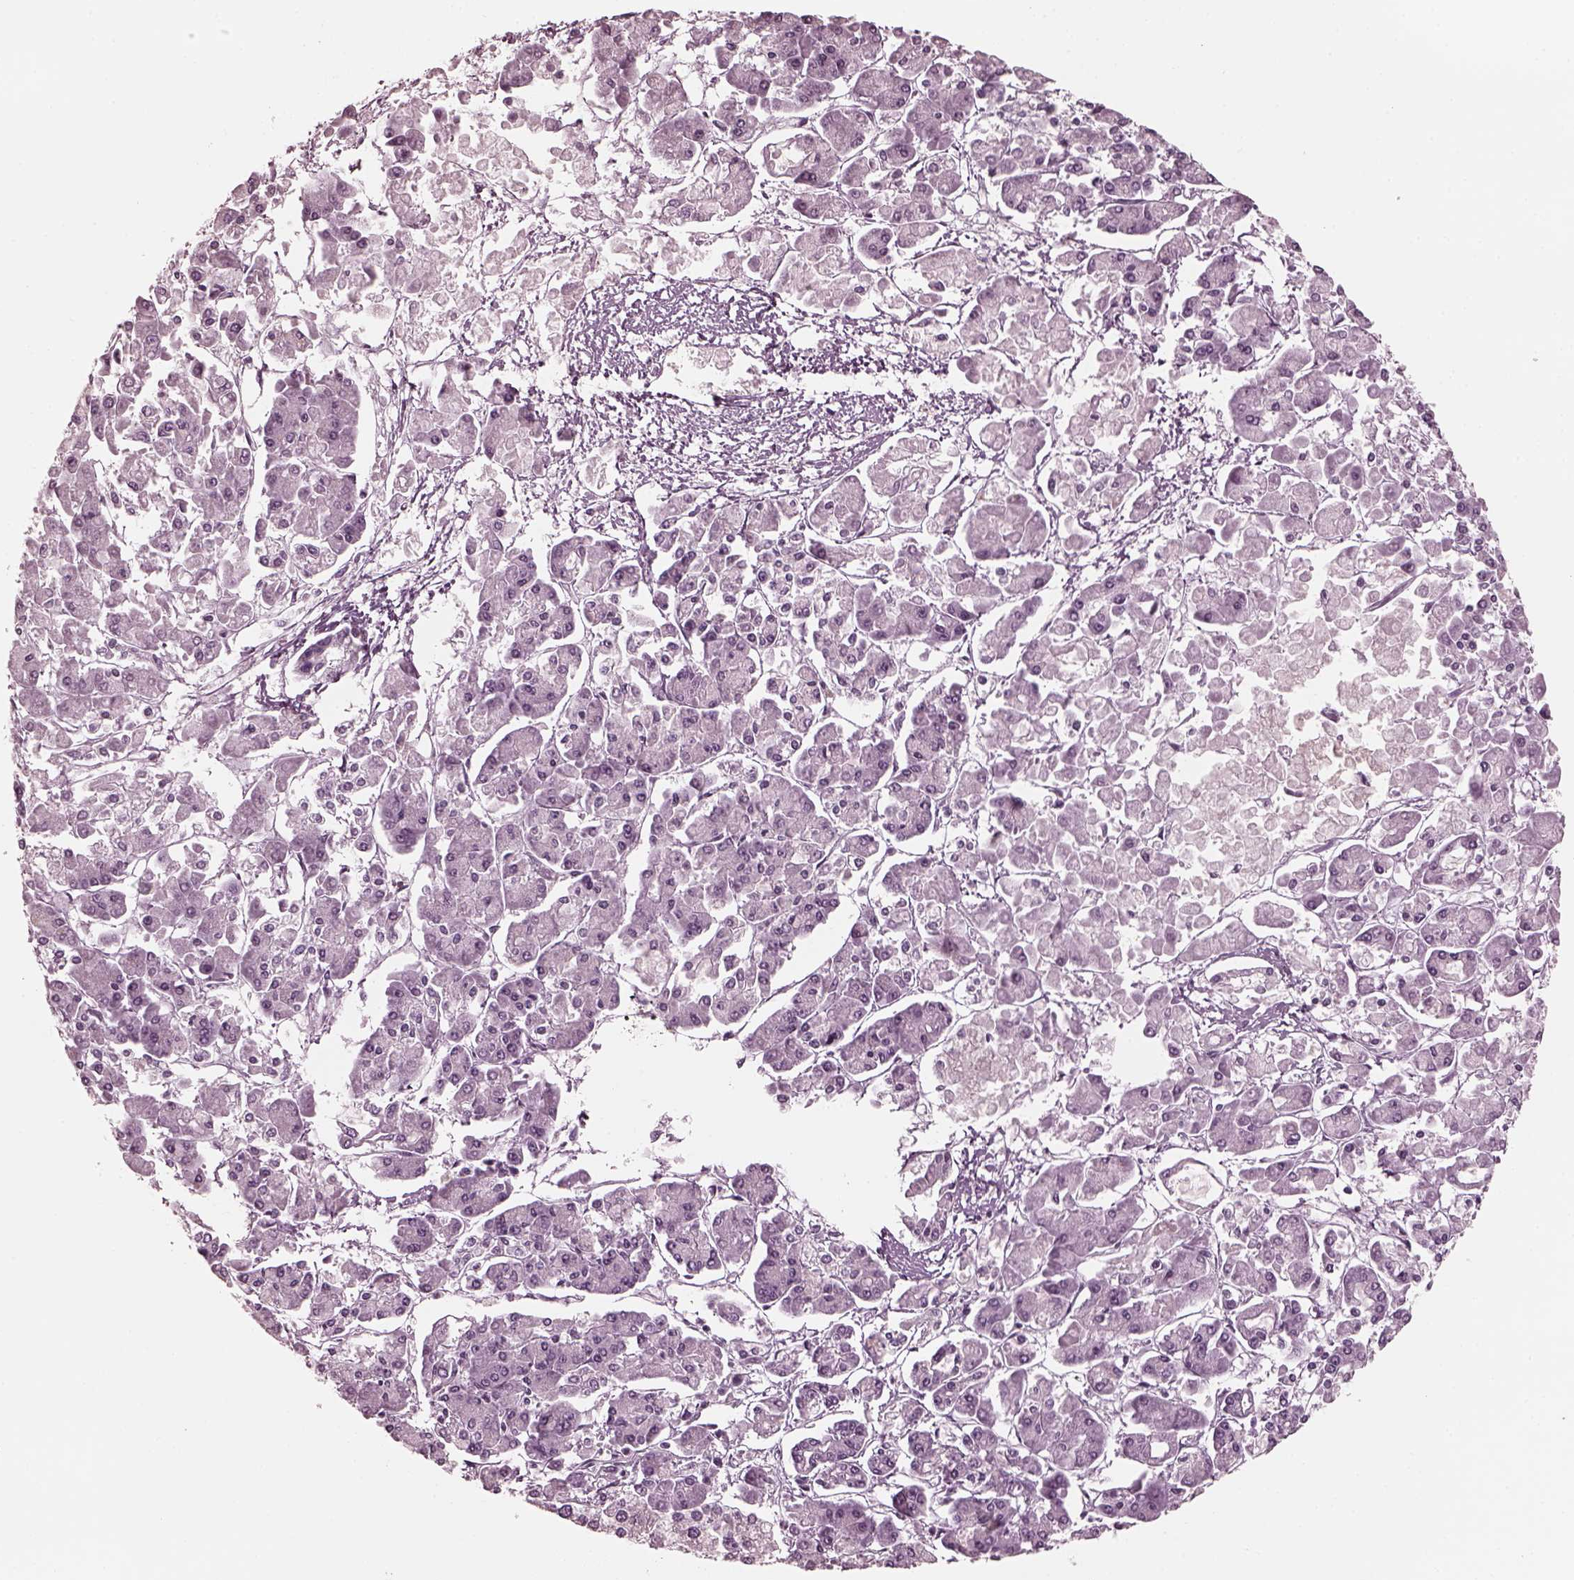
{"staining": {"intensity": "negative", "quantity": "none", "location": "none"}, "tissue": "pancreatic cancer", "cell_type": "Tumor cells", "image_type": "cancer", "snomed": [{"axis": "morphology", "description": "Adenocarcinoma, NOS"}, {"axis": "topography", "description": "Pancreas"}], "caption": "DAB immunohistochemical staining of human pancreatic cancer (adenocarcinoma) demonstrates no significant positivity in tumor cells. (Immunohistochemistry, brightfield microscopy, high magnification).", "gene": "GRM6", "patient": {"sex": "male", "age": 85}}